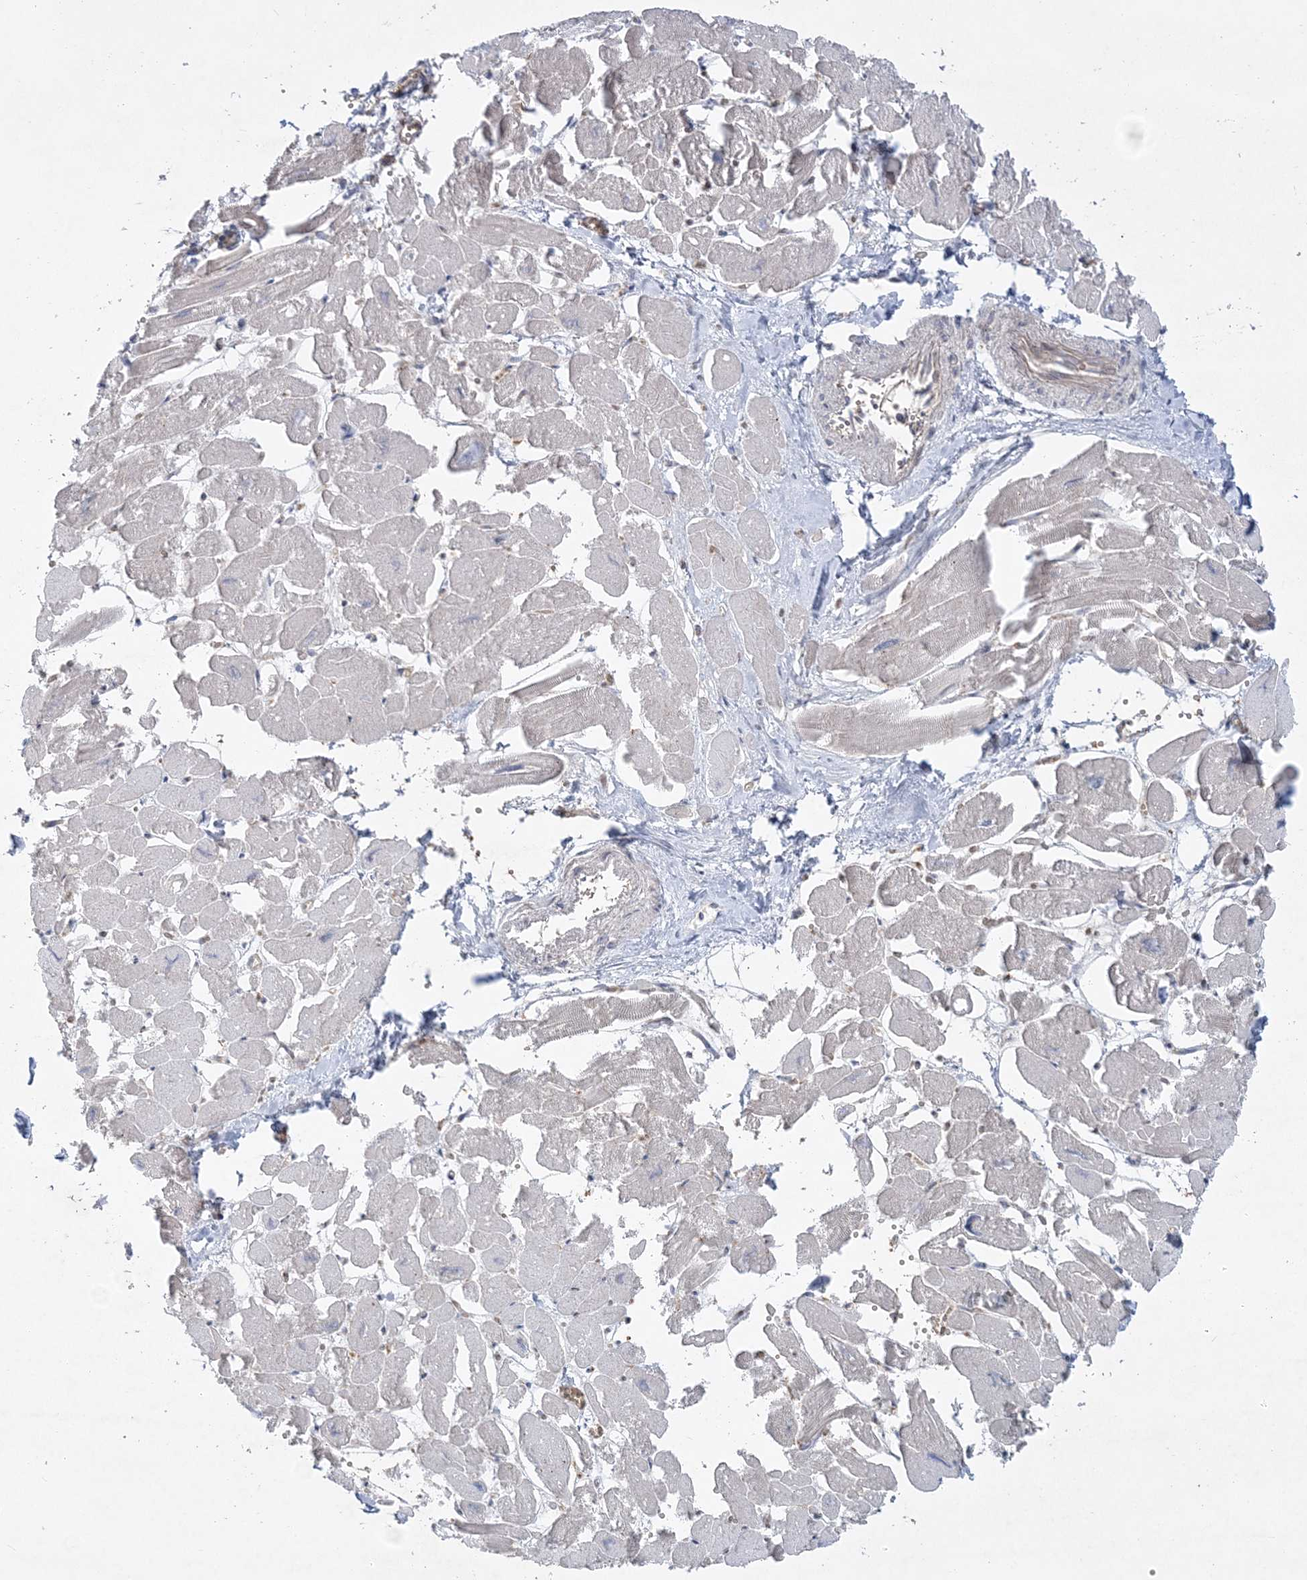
{"staining": {"intensity": "negative", "quantity": "none", "location": "none"}, "tissue": "heart muscle", "cell_type": "Cardiomyocytes", "image_type": "normal", "snomed": [{"axis": "morphology", "description": "Normal tissue, NOS"}, {"axis": "topography", "description": "Heart"}], "caption": "Immunohistochemistry (IHC) micrograph of normal human heart muscle stained for a protein (brown), which demonstrates no staining in cardiomyocytes.", "gene": "ADAMTS12", "patient": {"sex": "male", "age": 54}}